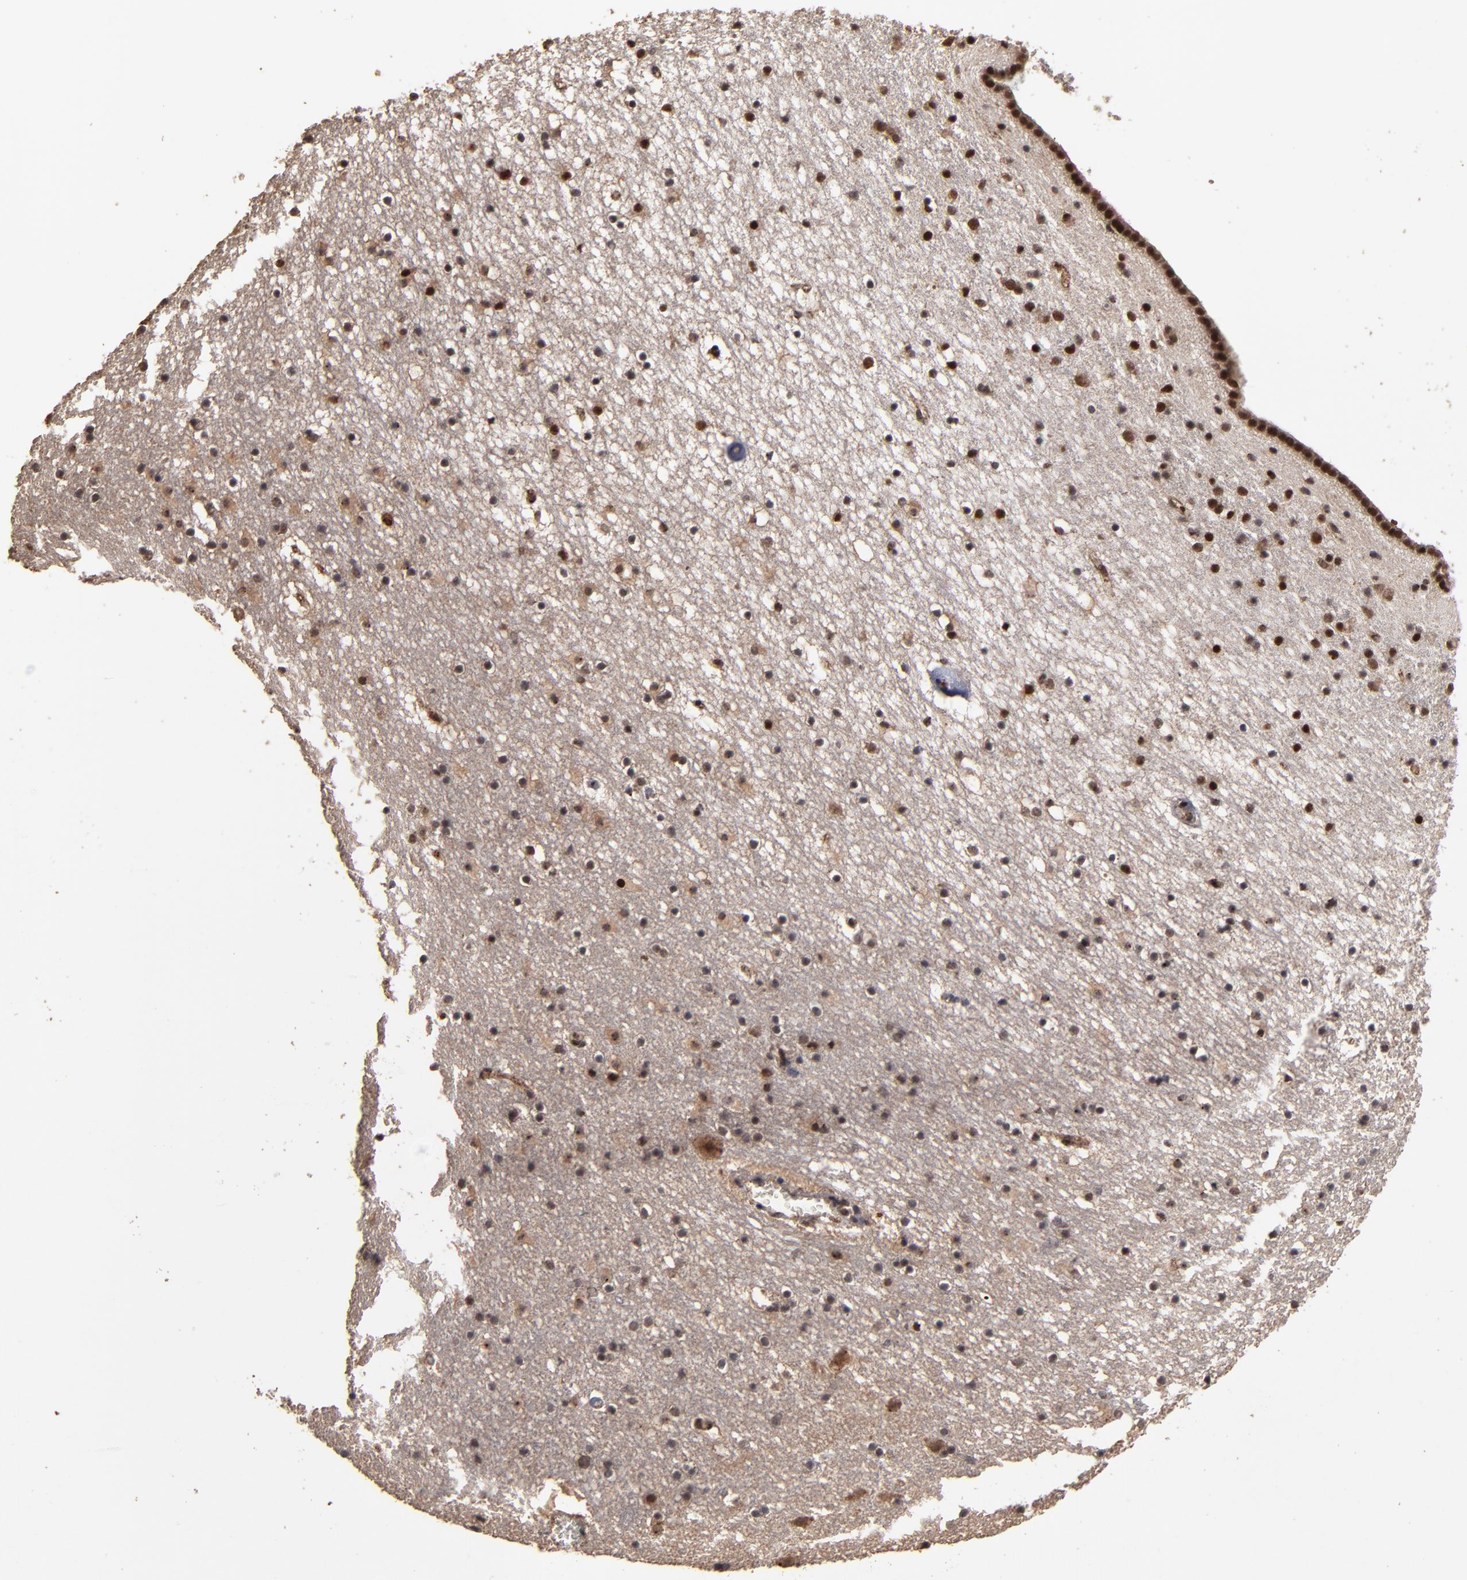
{"staining": {"intensity": "moderate", "quantity": "25%-75%", "location": "cytoplasmic/membranous"}, "tissue": "caudate", "cell_type": "Glial cells", "image_type": "normal", "snomed": [{"axis": "morphology", "description": "Normal tissue, NOS"}, {"axis": "topography", "description": "Lateral ventricle wall"}], "caption": "A medium amount of moderate cytoplasmic/membranous staining is appreciated in about 25%-75% of glial cells in normal caudate. (Brightfield microscopy of DAB IHC at high magnification).", "gene": "NXF2B", "patient": {"sex": "male", "age": 45}}